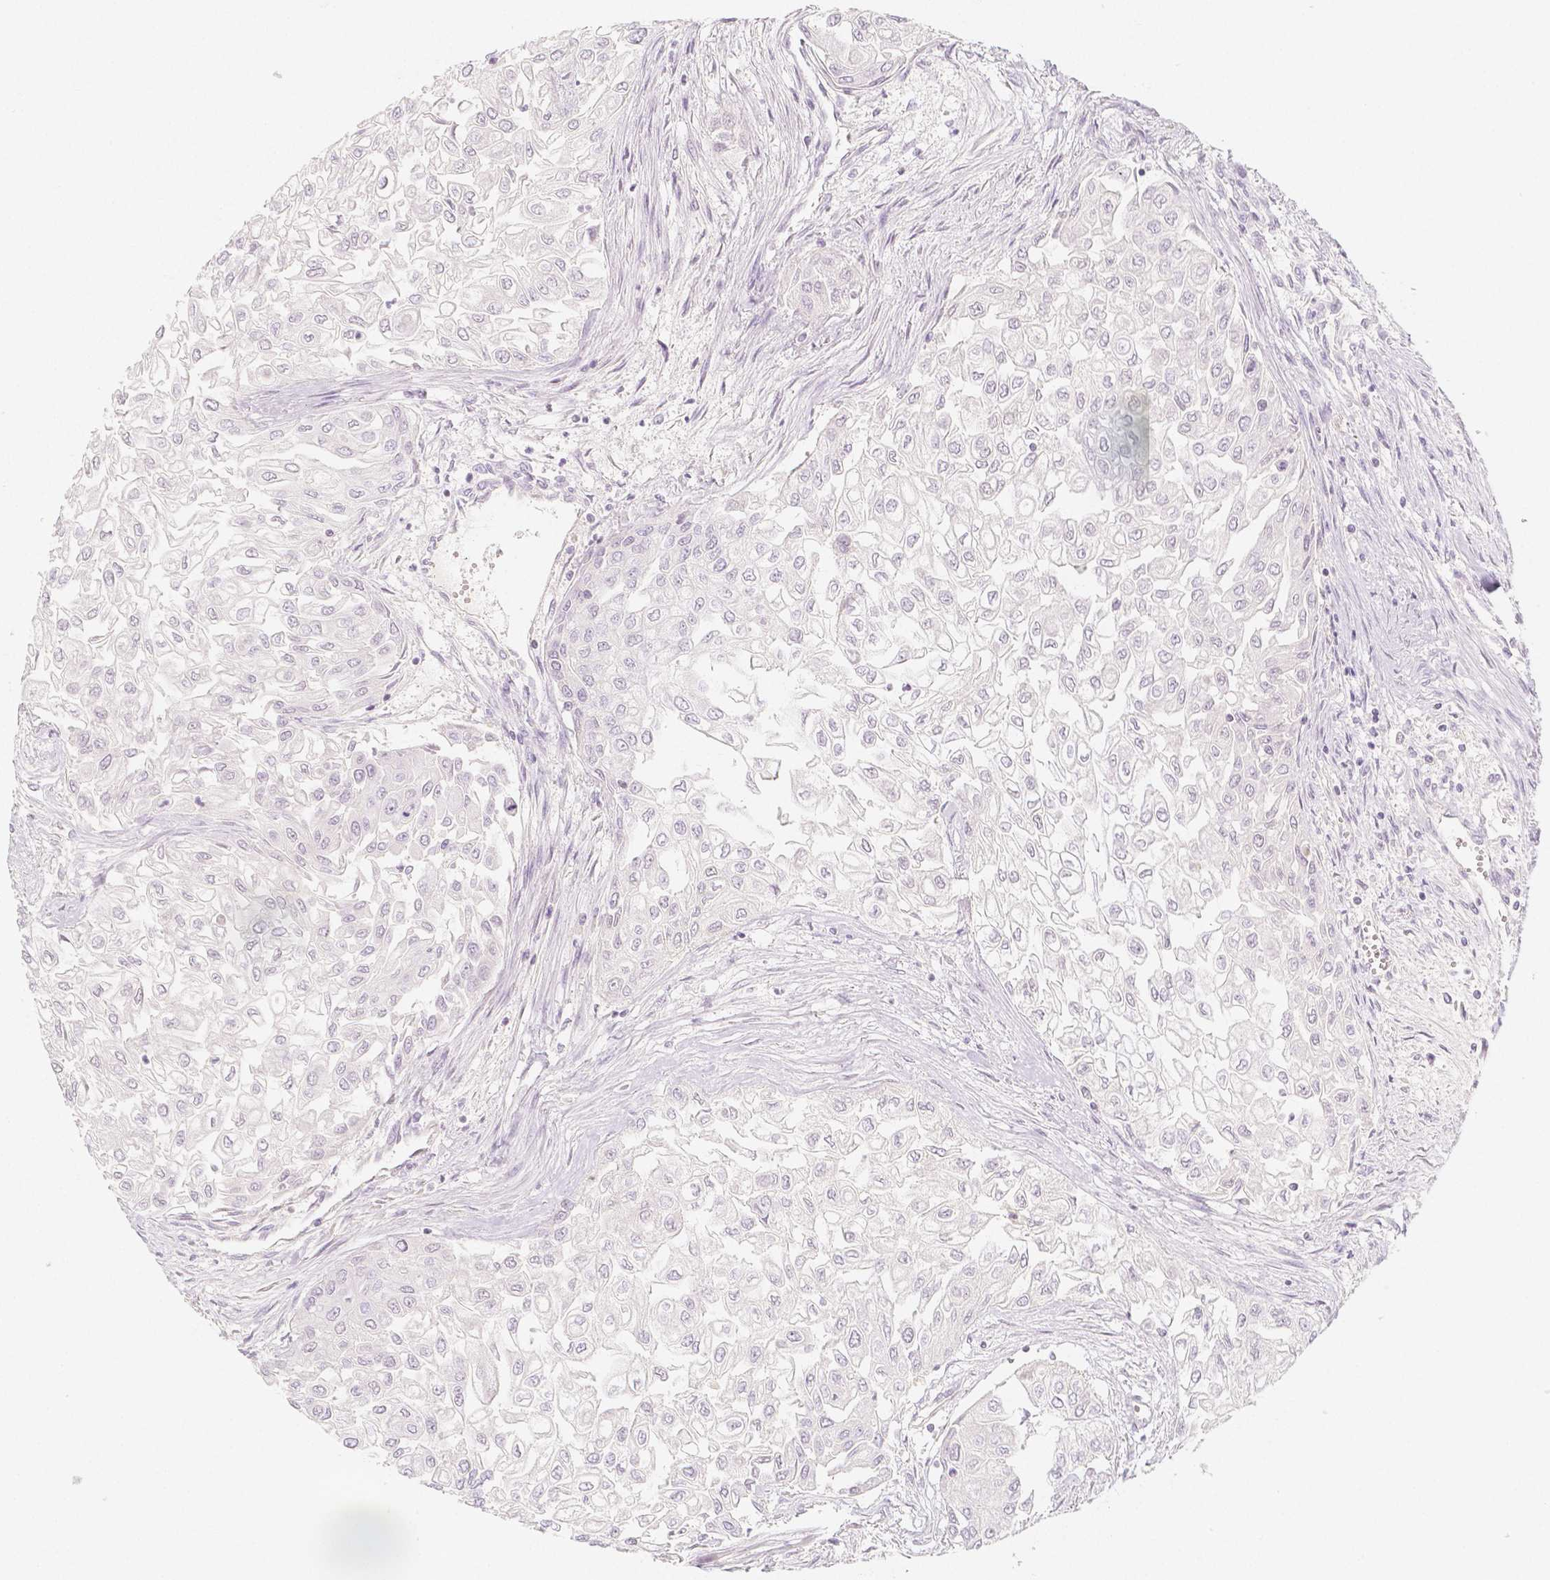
{"staining": {"intensity": "negative", "quantity": "none", "location": "none"}, "tissue": "urothelial cancer", "cell_type": "Tumor cells", "image_type": "cancer", "snomed": [{"axis": "morphology", "description": "Urothelial carcinoma, High grade"}, {"axis": "topography", "description": "Urinary bladder"}], "caption": "Human urothelial cancer stained for a protein using immunohistochemistry reveals no expression in tumor cells.", "gene": "BATF", "patient": {"sex": "male", "age": 62}}